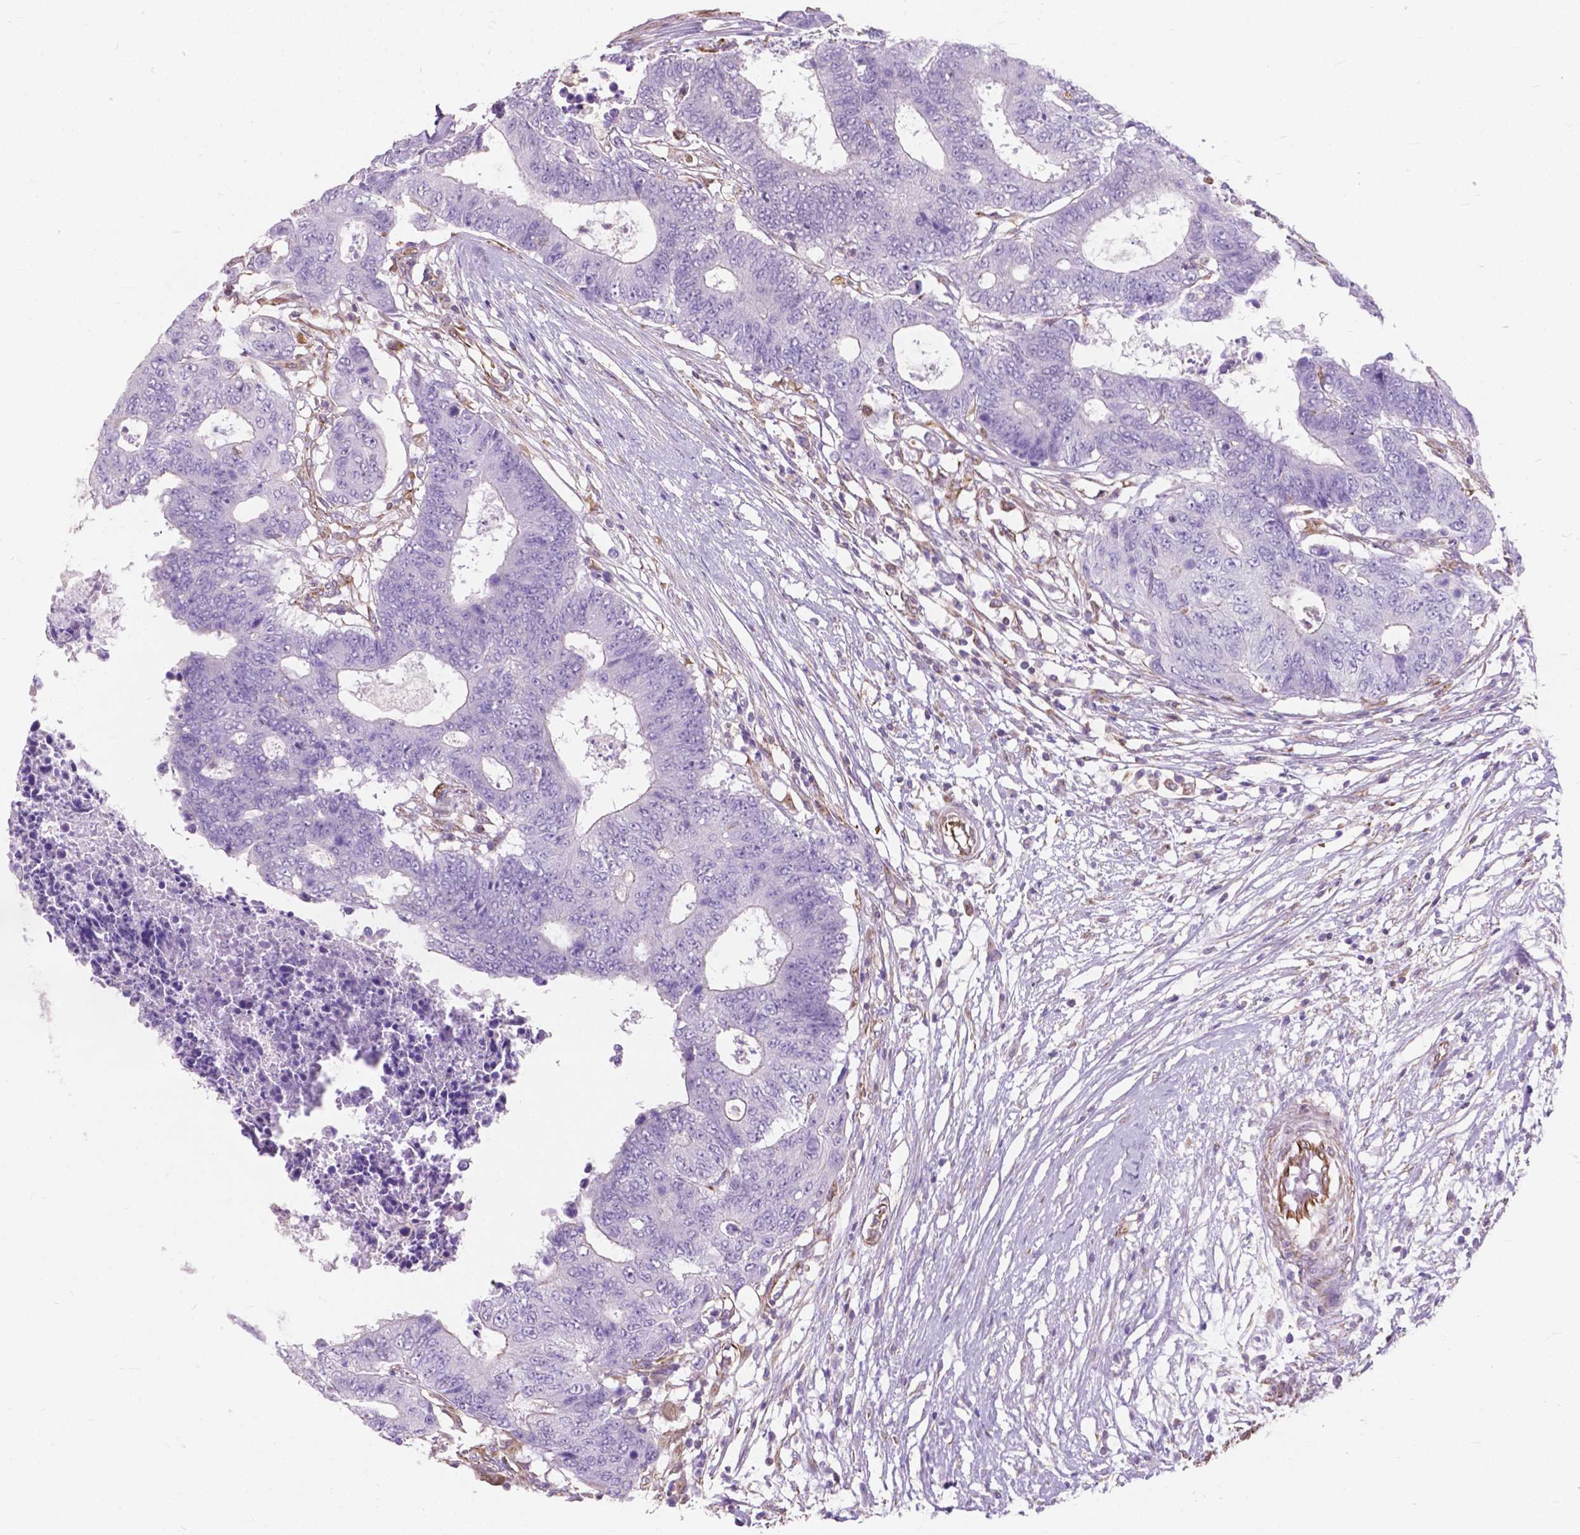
{"staining": {"intensity": "negative", "quantity": "none", "location": "none"}, "tissue": "colorectal cancer", "cell_type": "Tumor cells", "image_type": "cancer", "snomed": [{"axis": "morphology", "description": "Adenocarcinoma, NOS"}, {"axis": "topography", "description": "Colon"}], "caption": "The micrograph demonstrates no staining of tumor cells in colorectal cancer (adenocarcinoma).", "gene": "AMOT", "patient": {"sex": "female", "age": 48}}